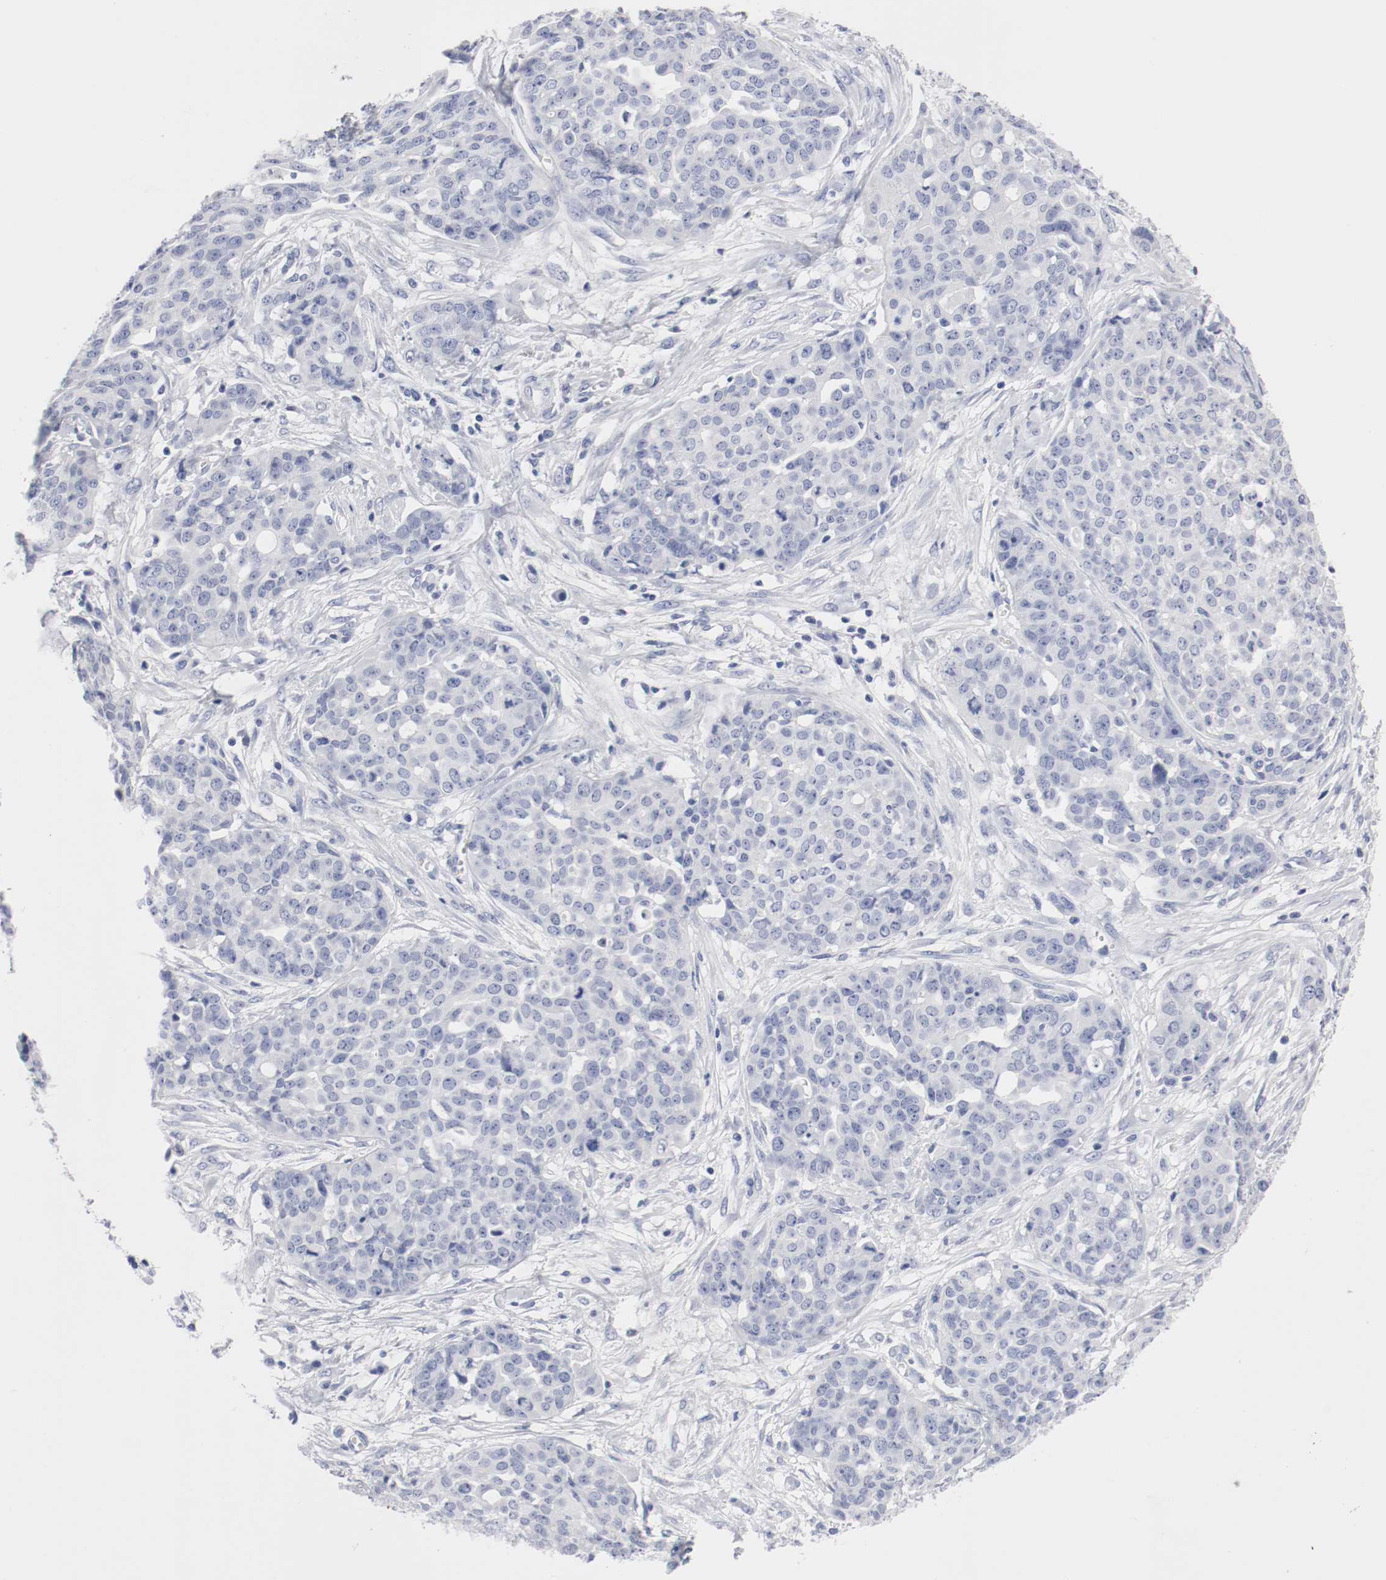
{"staining": {"intensity": "negative", "quantity": "none", "location": "none"}, "tissue": "ovarian cancer", "cell_type": "Tumor cells", "image_type": "cancer", "snomed": [{"axis": "morphology", "description": "Cystadenocarcinoma, serous, NOS"}, {"axis": "topography", "description": "Soft tissue"}, {"axis": "topography", "description": "Ovary"}], "caption": "An immunohistochemistry photomicrograph of ovarian cancer (serous cystadenocarcinoma) is shown. There is no staining in tumor cells of ovarian cancer (serous cystadenocarcinoma).", "gene": "GAD1", "patient": {"sex": "female", "age": 57}}